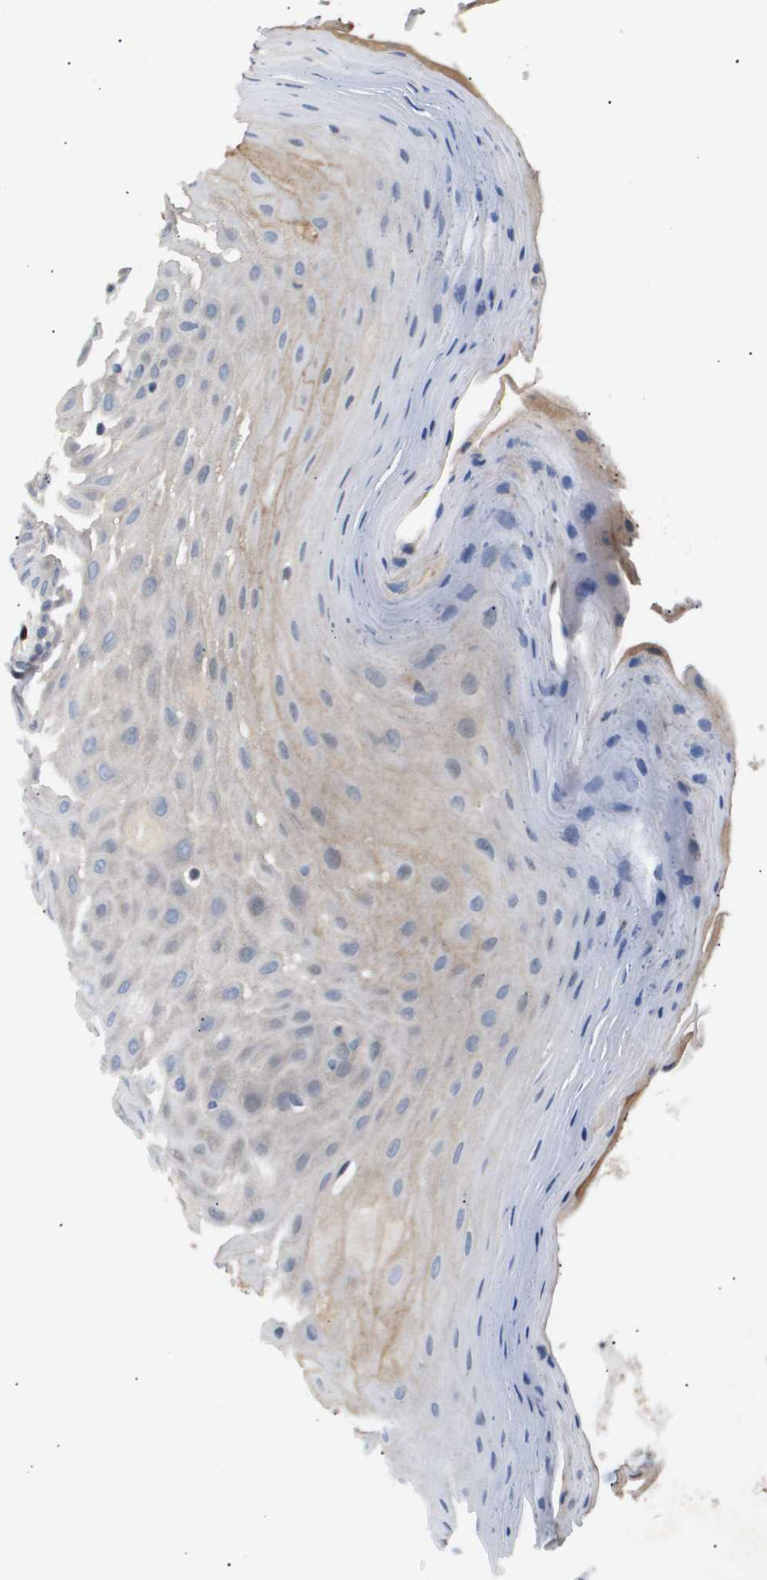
{"staining": {"intensity": "weak", "quantity": "<25%", "location": "cytoplasmic/membranous"}, "tissue": "oral mucosa", "cell_type": "Squamous epithelial cells", "image_type": "normal", "snomed": [{"axis": "morphology", "description": "Normal tissue, NOS"}, {"axis": "morphology", "description": "Squamous cell carcinoma, NOS"}, {"axis": "topography", "description": "Skeletal muscle"}, {"axis": "topography", "description": "Adipose tissue"}, {"axis": "topography", "description": "Vascular tissue"}, {"axis": "topography", "description": "Oral tissue"}, {"axis": "topography", "description": "Peripheral nerve tissue"}, {"axis": "topography", "description": "Head-Neck"}], "caption": "Immunohistochemistry (IHC) histopathology image of benign human oral mucosa stained for a protein (brown), which displays no positivity in squamous epithelial cells. (Immunohistochemistry, brightfield microscopy, high magnification).", "gene": "ERG", "patient": {"sex": "male", "age": 71}}